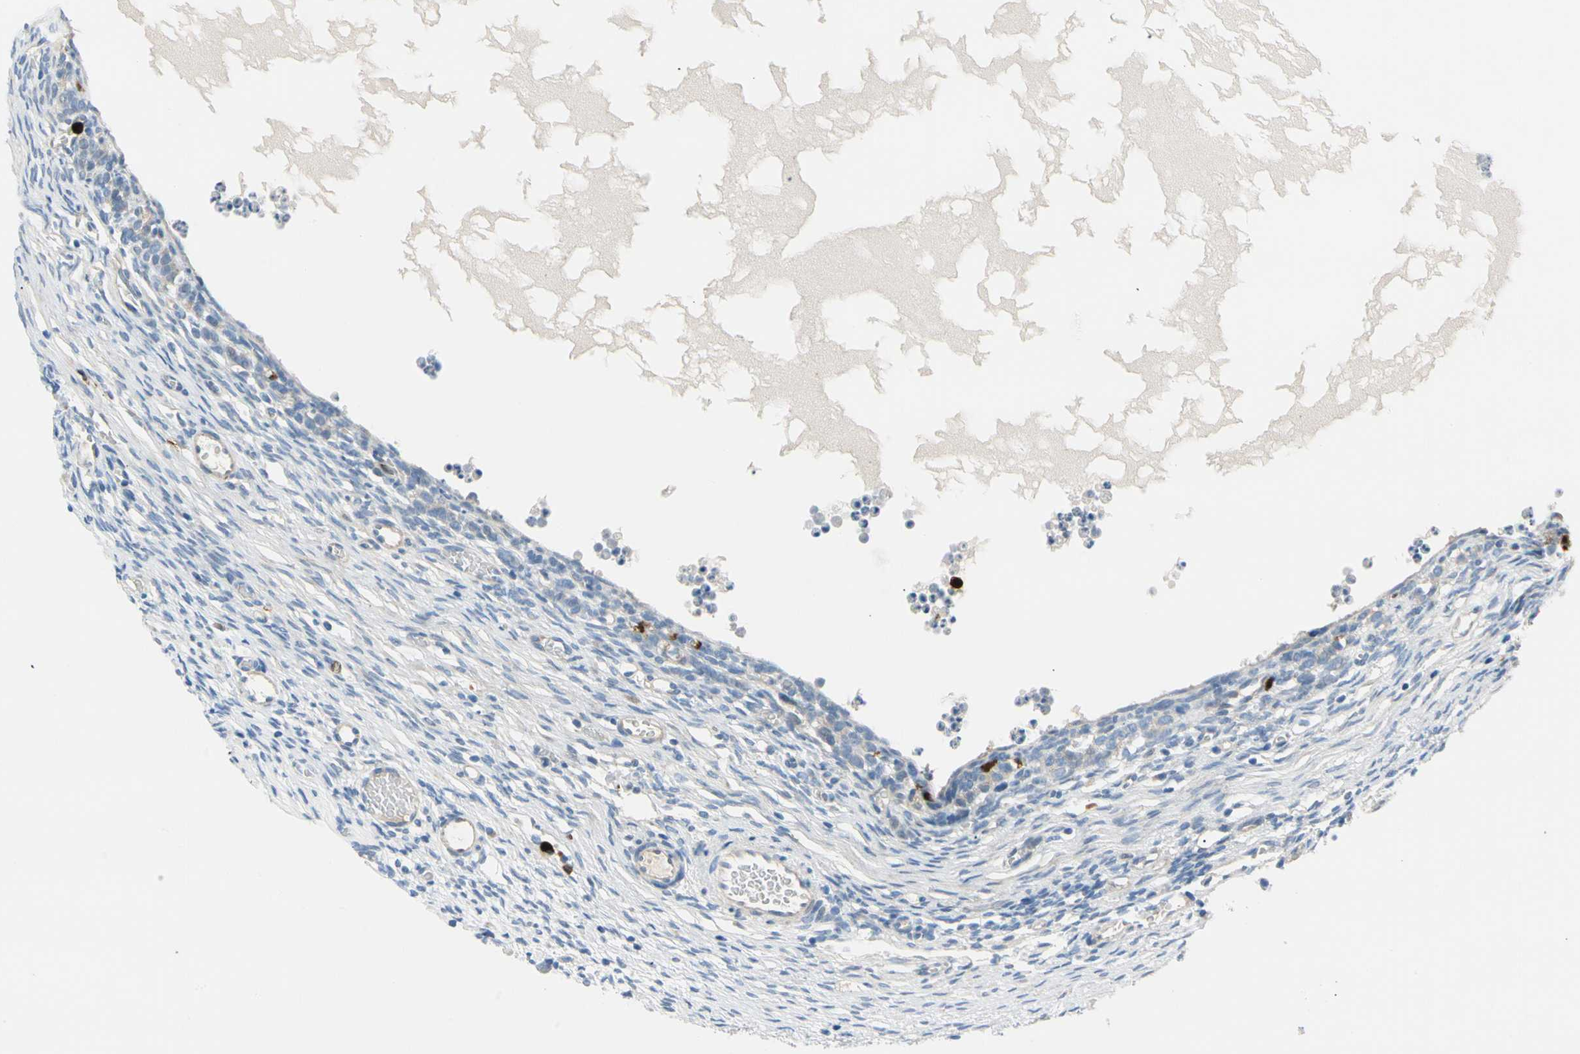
{"staining": {"intensity": "negative", "quantity": "none", "location": "none"}, "tissue": "ovary", "cell_type": "Follicle cells", "image_type": "normal", "snomed": [{"axis": "morphology", "description": "Normal tissue, NOS"}, {"axis": "topography", "description": "Ovary"}], "caption": "High power microscopy micrograph of an immunohistochemistry image of normal ovary, revealing no significant staining in follicle cells.", "gene": "TRAF5", "patient": {"sex": "female", "age": 35}}